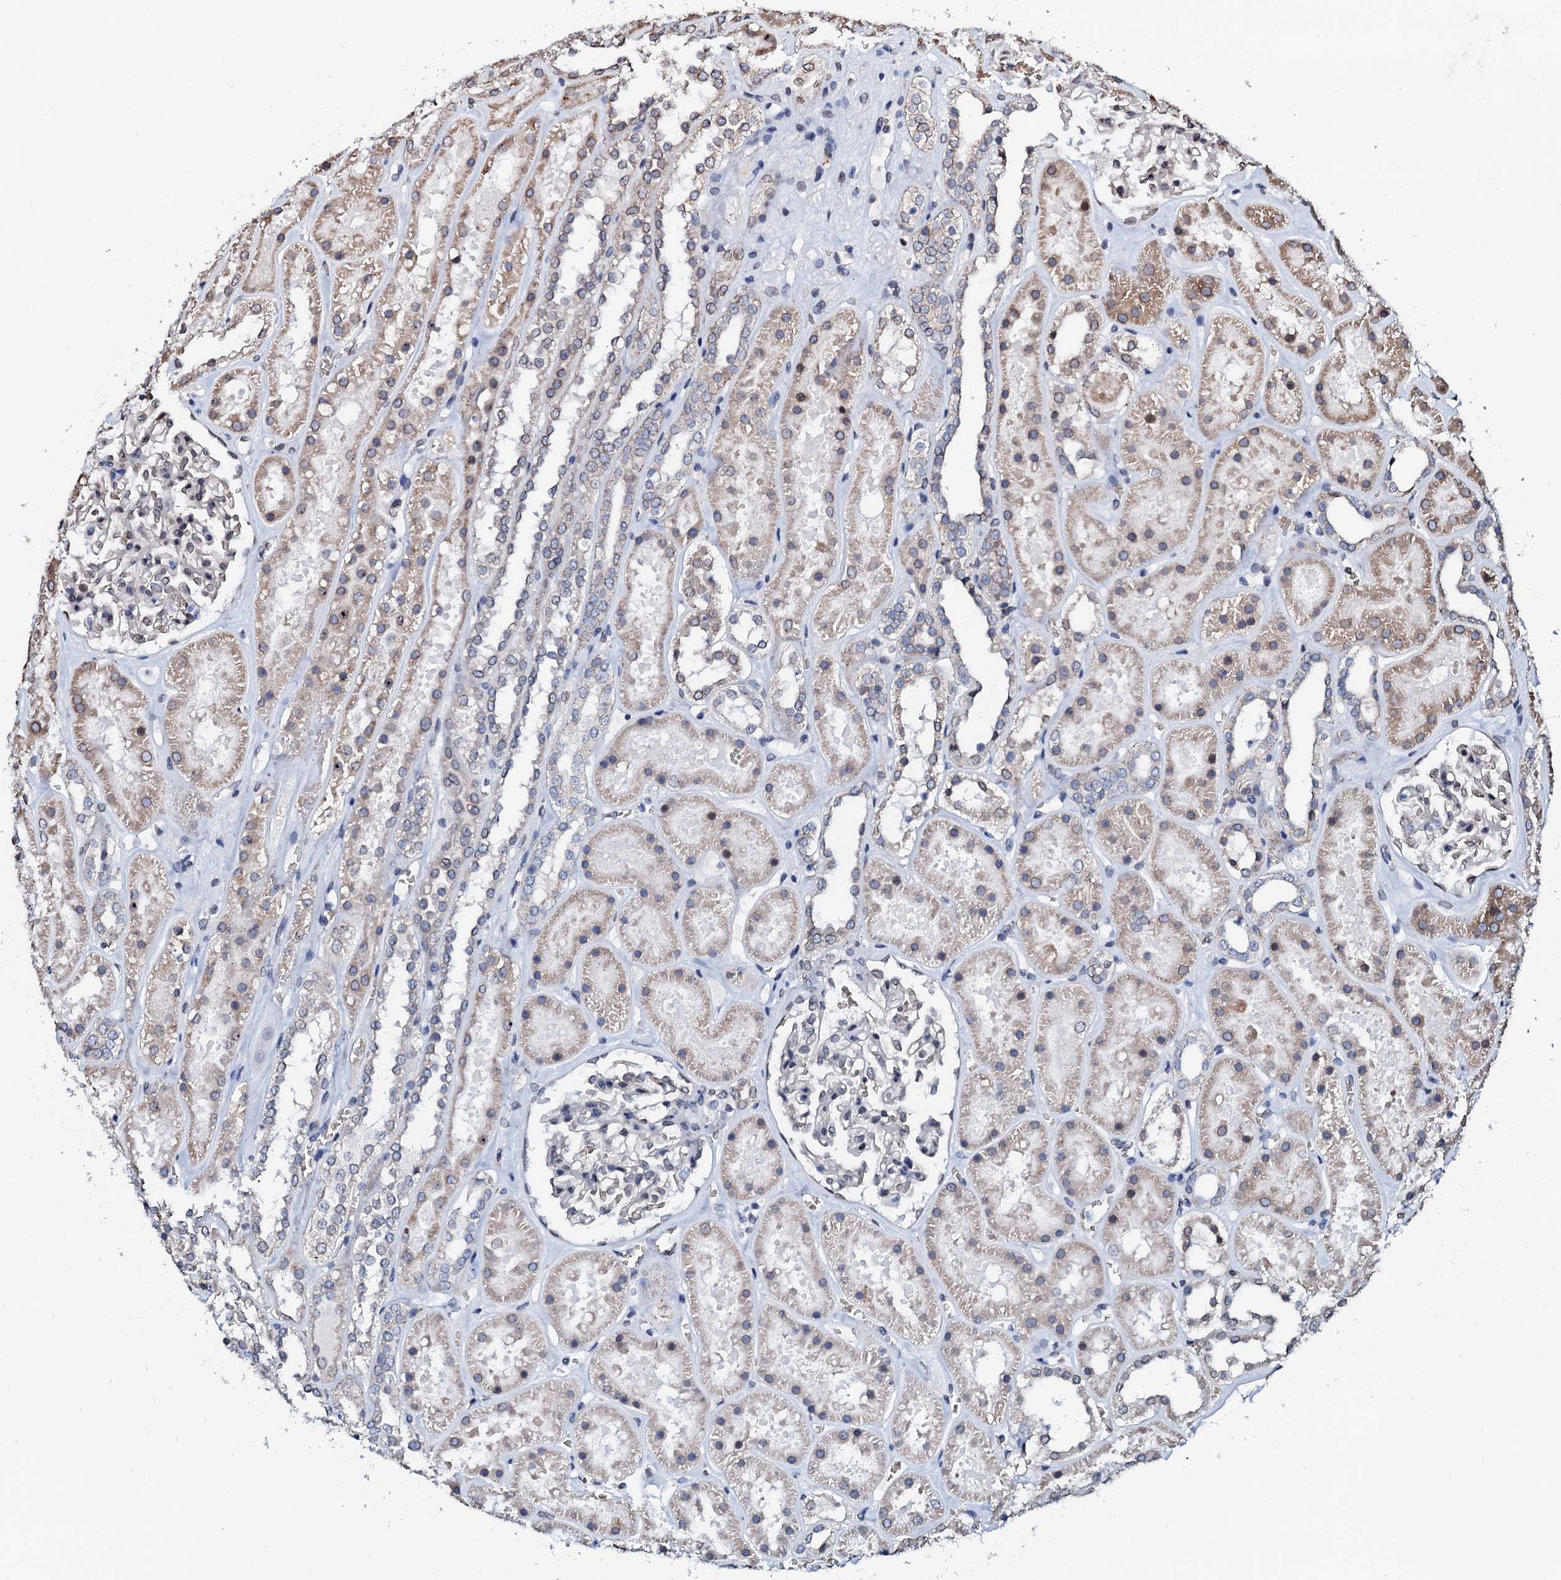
{"staining": {"intensity": "negative", "quantity": "none", "location": "none"}, "tissue": "kidney", "cell_type": "Cells in glomeruli", "image_type": "normal", "snomed": [{"axis": "morphology", "description": "Normal tissue, NOS"}, {"axis": "topography", "description": "Kidney"}], "caption": "Protein analysis of normal kidney exhibits no significant expression in cells in glomeruli. (Brightfield microscopy of DAB (3,3'-diaminobenzidine) immunohistochemistry (IHC) at high magnification).", "gene": "NRP2", "patient": {"sex": "female", "age": 41}}